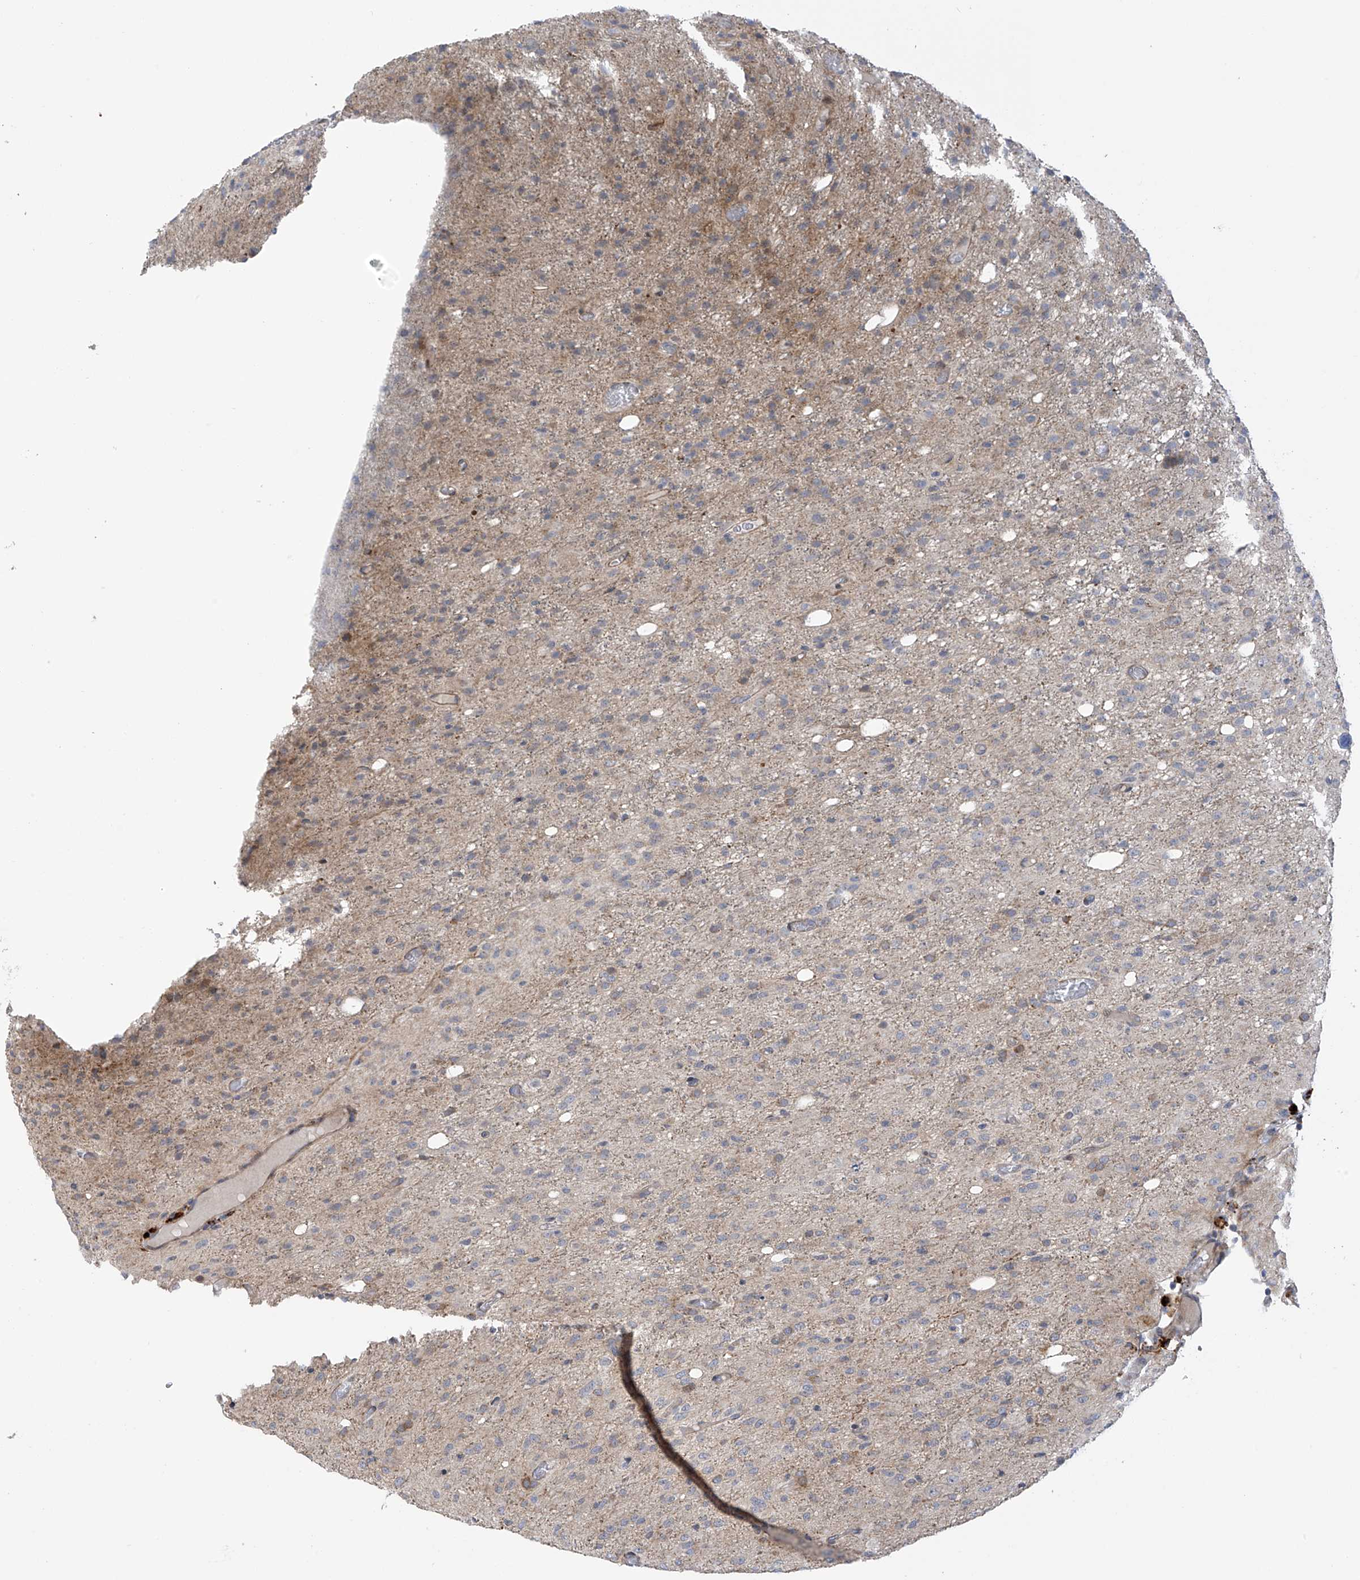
{"staining": {"intensity": "weak", "quantity": "<25%", "location": "cytoplasmic/membranous"}, "tissue": "glioma", "cell_type": "Tumor cells", "image_type": "cancer", "snomed": [{"axis": "morphology", "description": "Glioma, malignant, High grade"}, {"axis": "topography", "description": "Brain"}], "caption": "An immunohistochemistry (IHC) photomicrograph of malignant glioma (high-grade) is shown. There is no staining in tumor cells of malignant glioma (high-grade).", "gene": "ZNF641", "patient": {"sex": "female", "age": 59}}